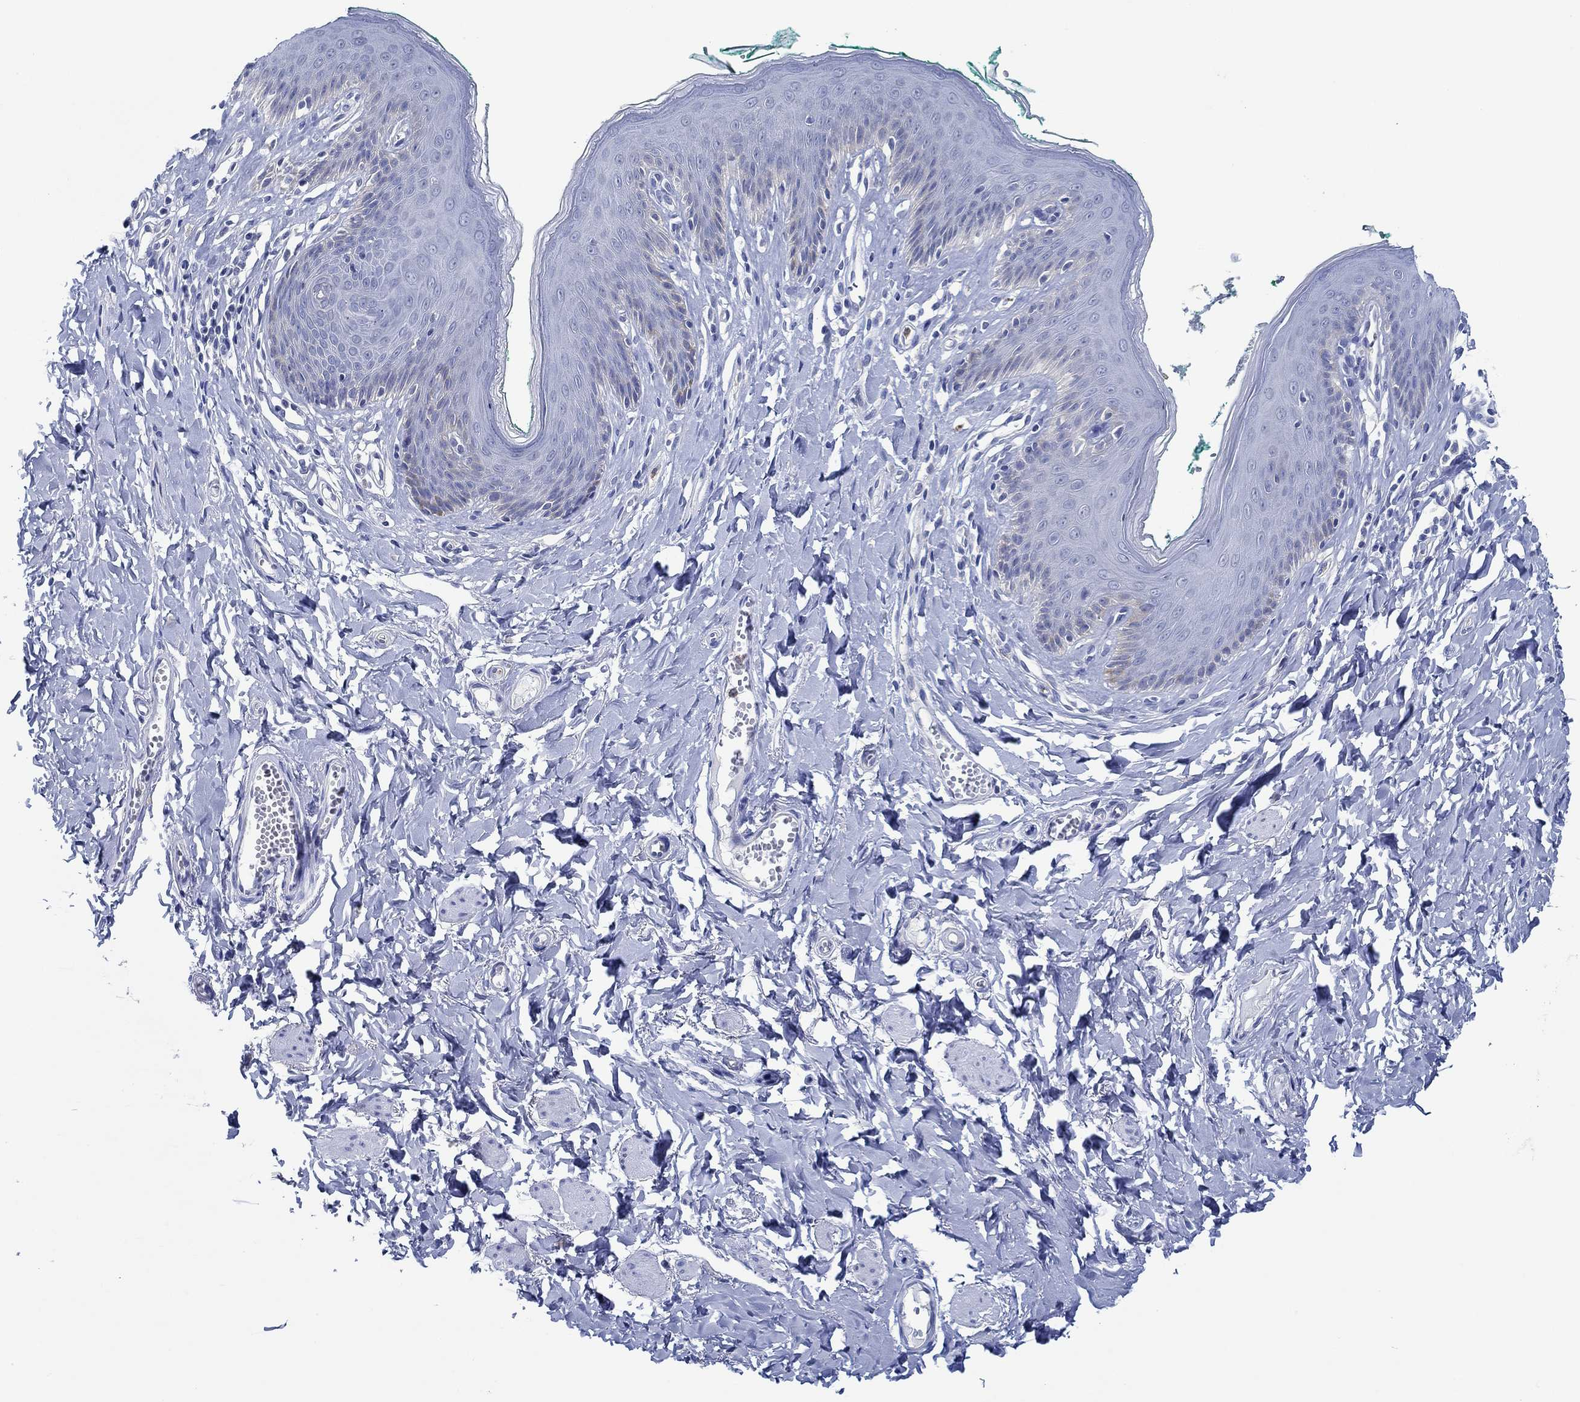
{"staining": {"intensity": "negative", "quantity": "none", "location": "none"}, "tissue": "skin", "cell_type": "Epidermal cells", "image_type": "normal", "snomed": [{"axis": "morphology", "description": "Normal tissue, NOS"}, {"axis": "topography", "description": "Vulva"}], "caption": "This is a image of immunohistochemistry staining of unremarkable skin, which shows no expression in epidermal cells. The staining is performed using DAB (3,3'-diaminobenzidine) brown chromogen with nuclei counter-stained in using hematoxylin.", "gene": "ZNF671", "patient": {"sex": "female", "age": 66}}